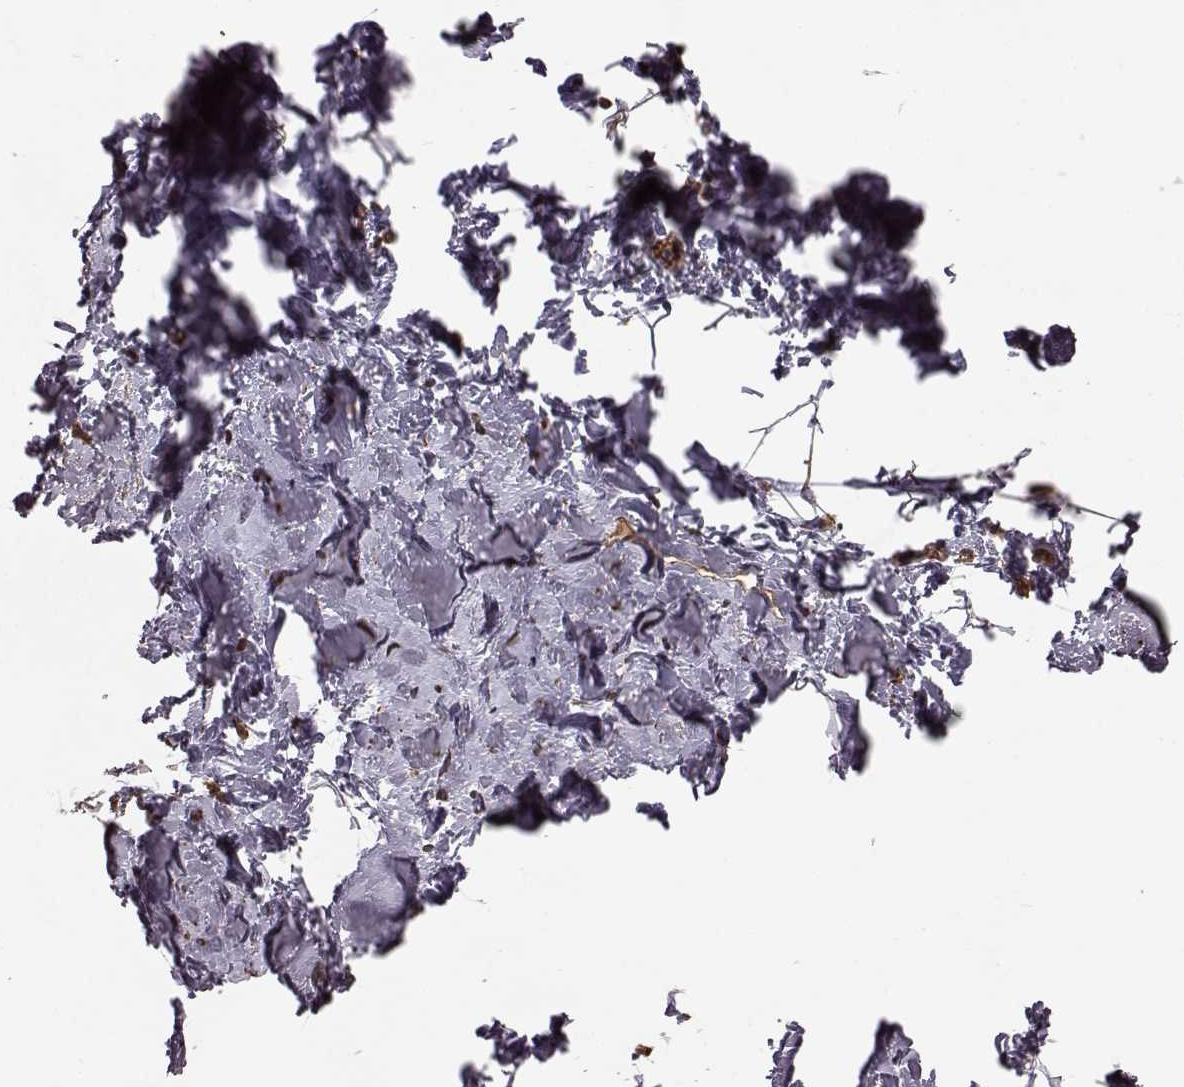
{"staining": {"intensity": "weak", "quantity": ">75%", "location": "cytoplasmic/membranous"}, "tissue": "breast", "cell_type": "Adipocytes", "image_type": "normal", "snomed": [{"axis": "morphology", "description": "Normal tissue, NOS"}, {"axis": "topography", "description": "Breast"}], "caption": "Normal breast was stained to show a protein in brown. There is low levels of weak cytoplasmic/membranous expression in about >75% of adipocytes. The protein of interest is stained brown, and the nuclei are stained in blue (DAB (3,3'-diaminobenzidine) IHC with brightfield microscopy, high magnification).", "gene": "NTF3", "patient": {"sex": "female", "age": 32}}